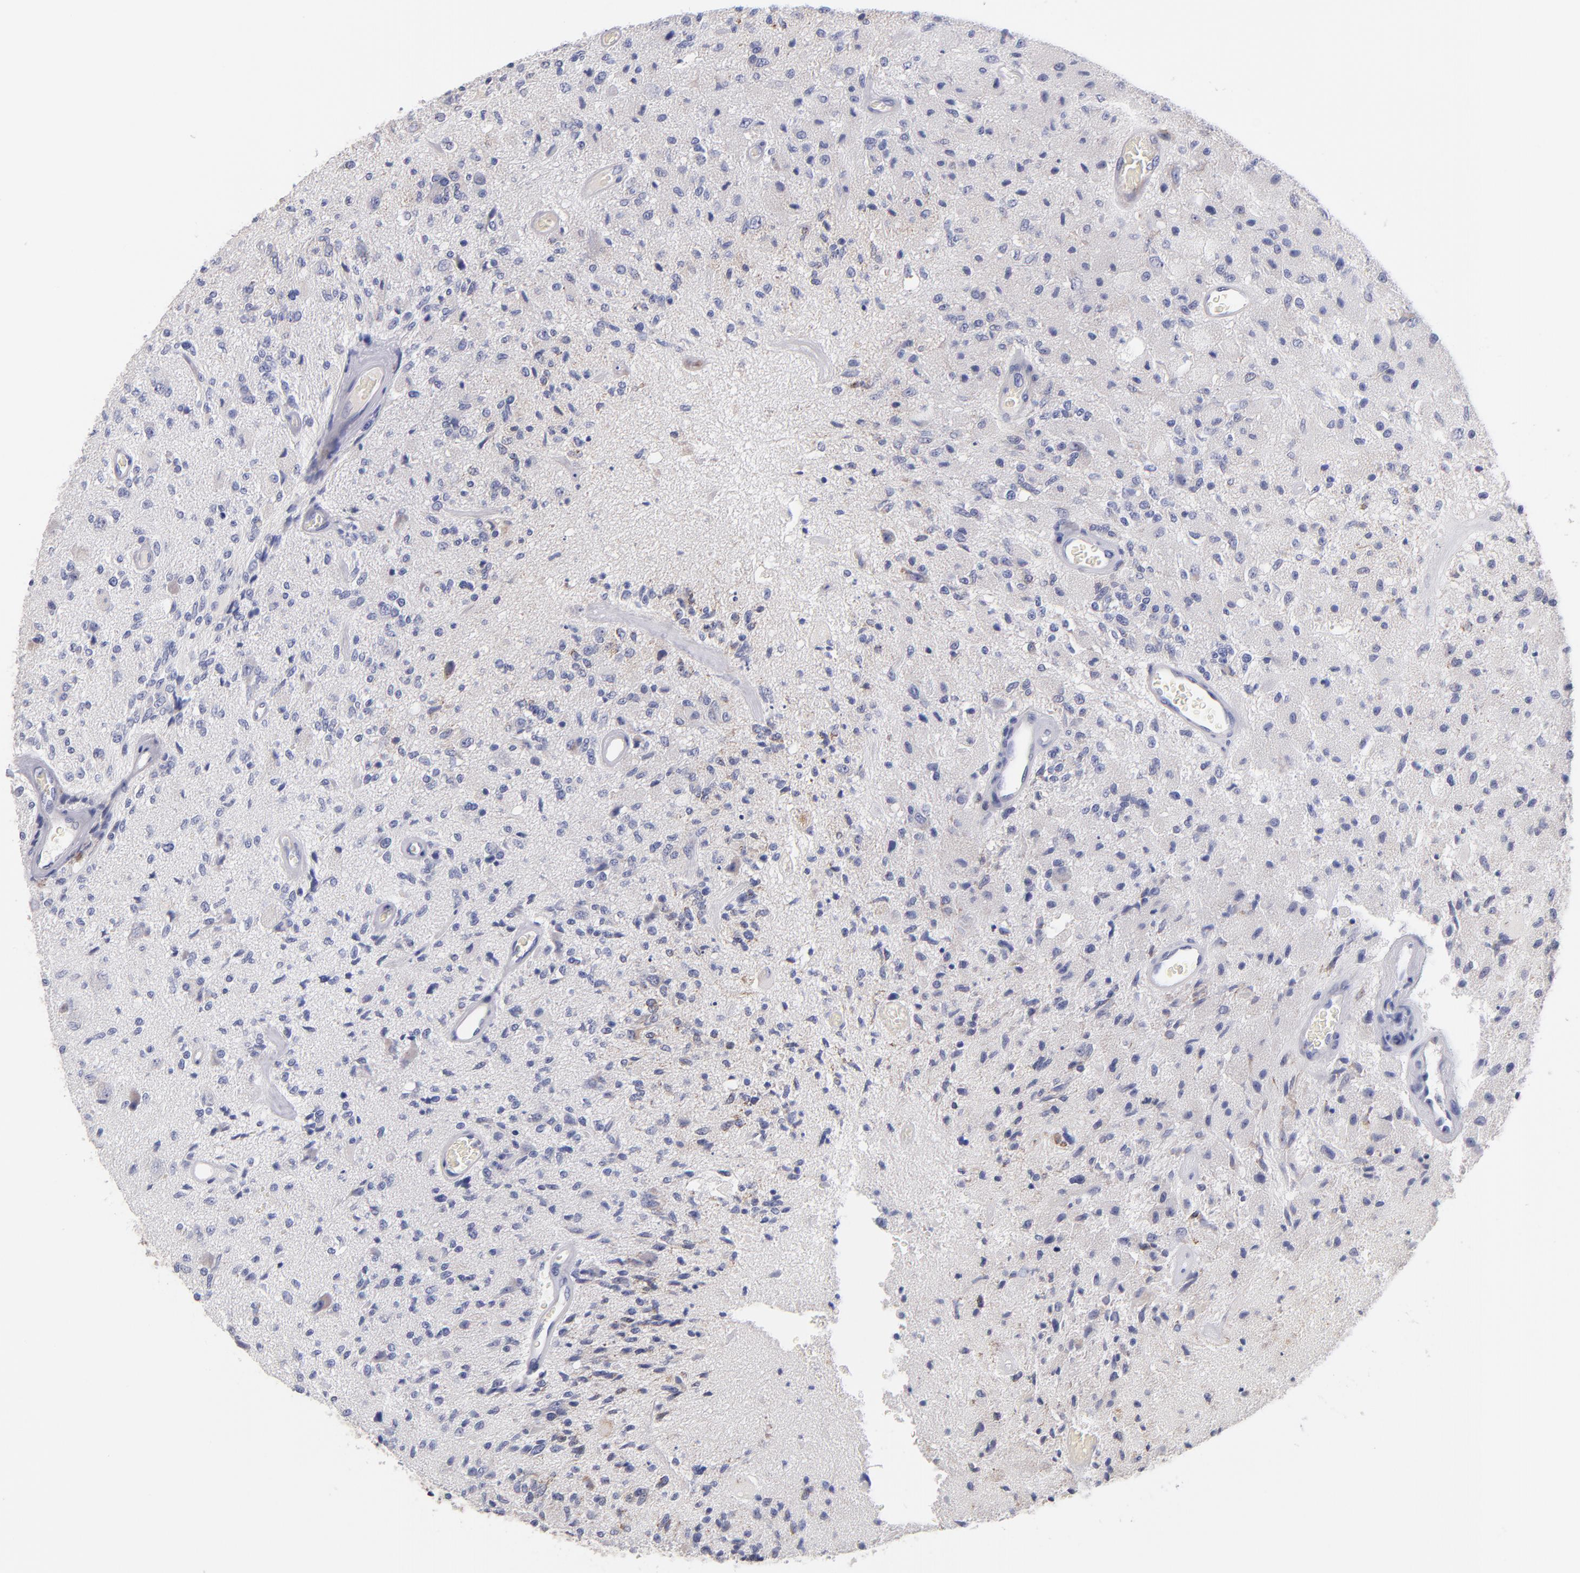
{"staining": {"intensity": "weak", "quantity": "<25%", "location": "cytoplasmic/membranous"}, "tissue": "glioma", "cell_type": "Tumor cells", "image_type": "cancer", "snomed": [{"axis": "morphology", "description": "Normal tissue, NOS"}, {"axis": "morphology", "description": "Glioma, malignant, High grade"}, {"axis": "topography", "description": "Cerebral cortex"}], "caption": "Image shows no significant protein staining in tumor cells of glioma.", "gene": "BID", "patient": {"sex": "male", "age": 77}}